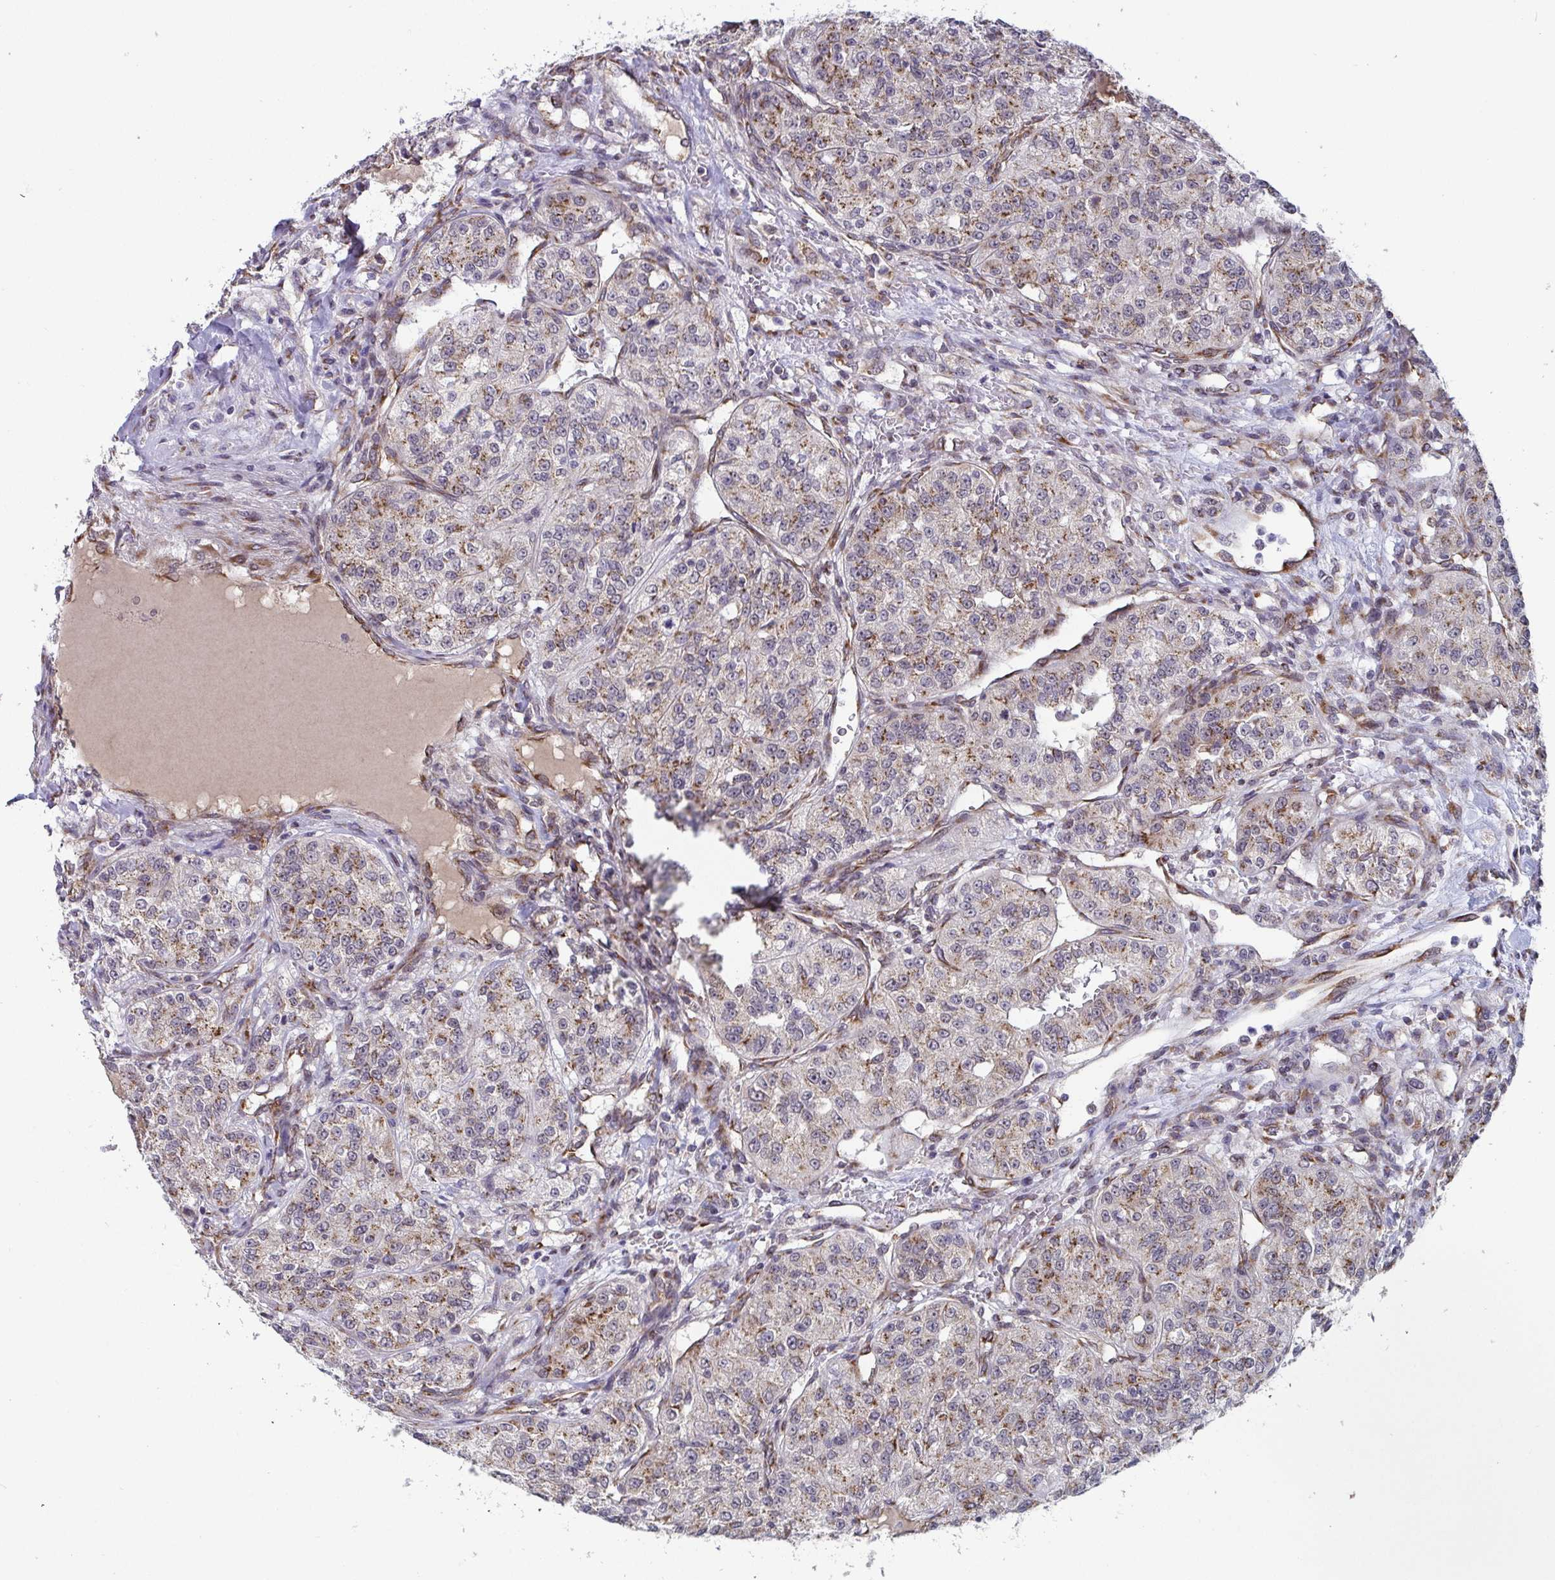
{"staining": {"intensity": "weak", "quantity": ">75%", "location": "cytoplasmic/membranous"}, "tissue": "renal cancer", "cell_type": "Tumor cells", "image_type": "cancer", "snomed": [{"axis": "morphology", "description": "Adenocarcinoma, NOS"}, {"axis": "topography", "description": "Kidney"}], "caption": "Immunohistochemical staining of human renal adenocarcinoma reveals low levels of weak cytoplasmic/membranous positivity in approximately >75% of tumor cells.", "gene": "ATP5MJ", "patient": {"sex": "female", "age": 63}}